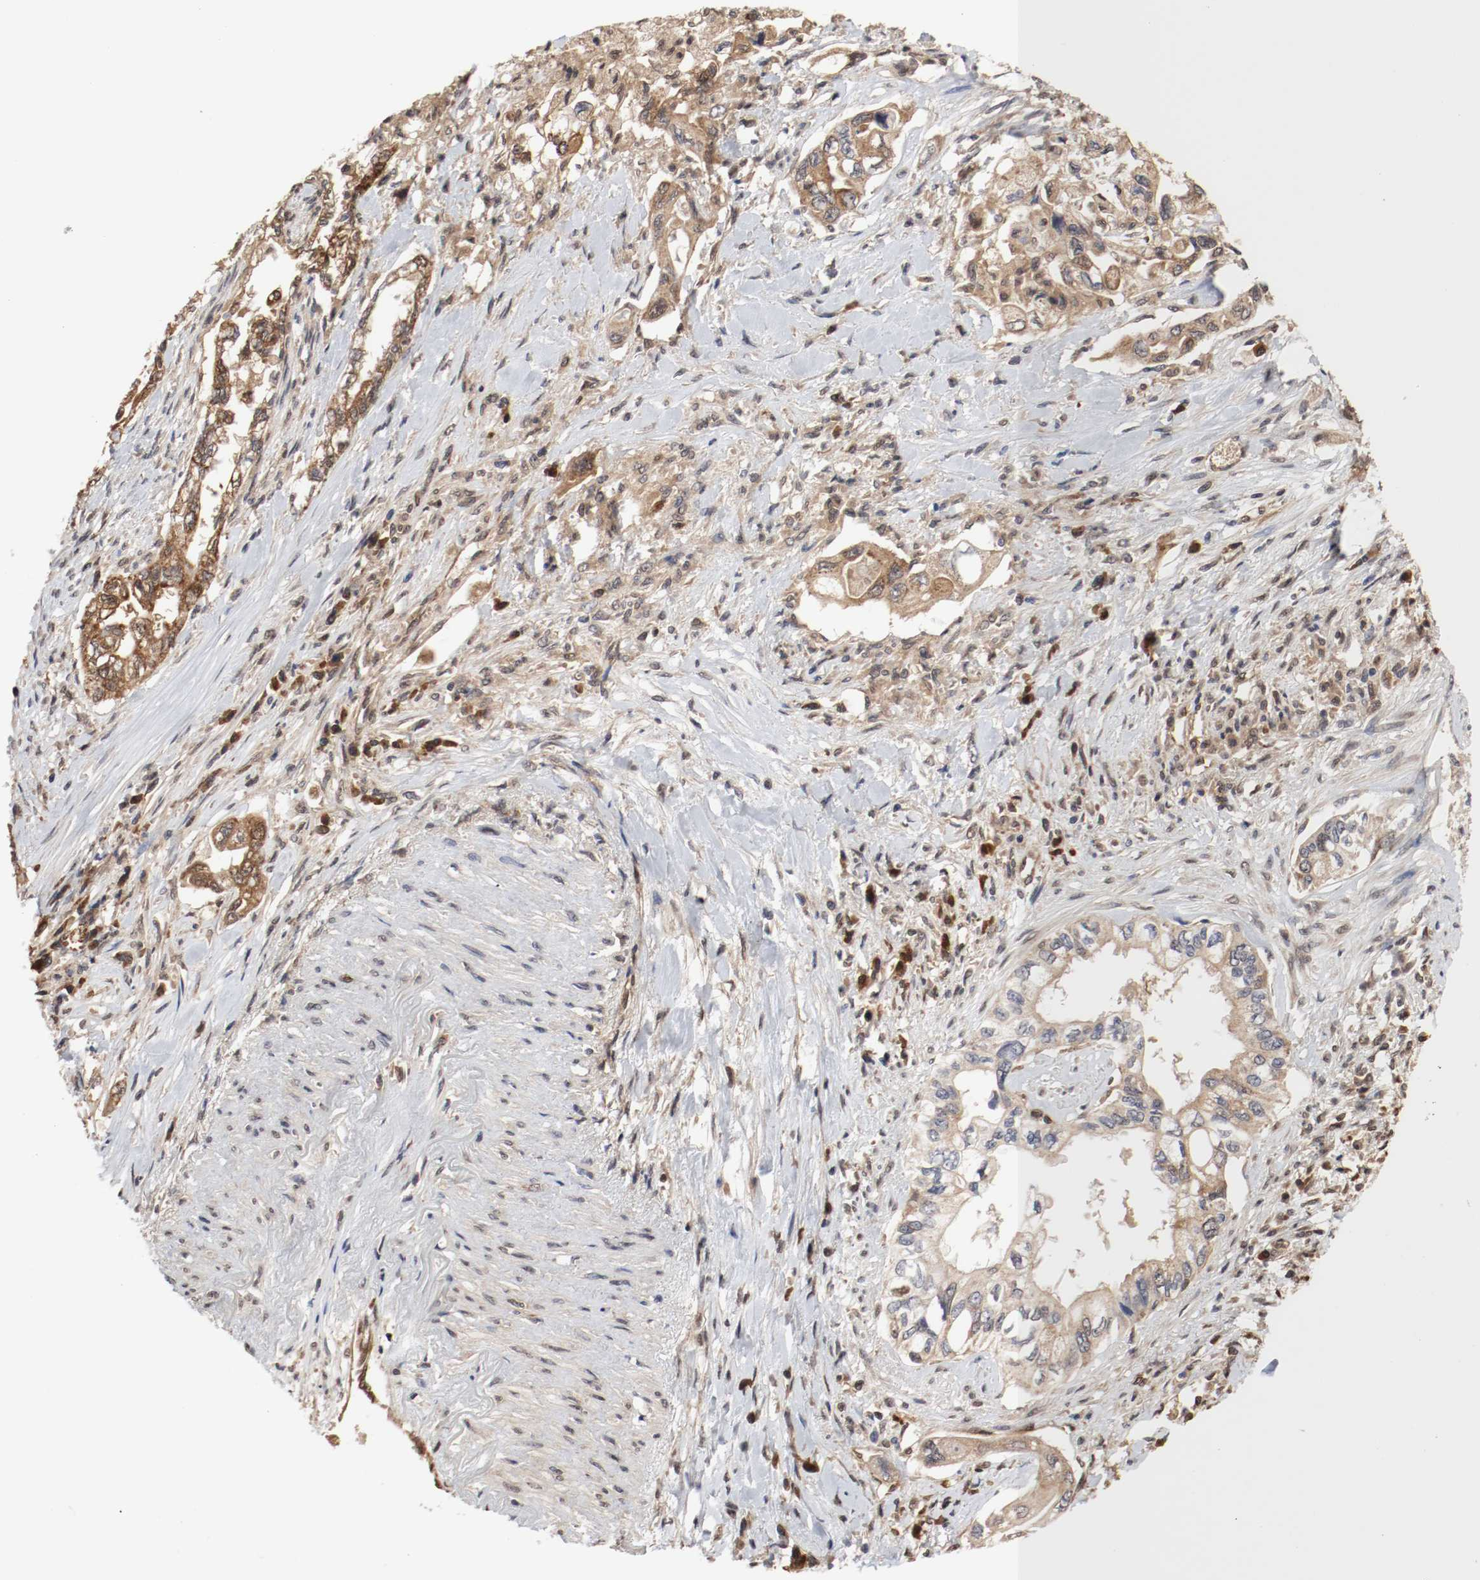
{"staining": {"intensity": "moderate", "quantity": ">75%", "location": "cytoplasmic/membranous"}, "tissue": "pancreatic cancer", "cell_type": "Tumor cells", "image_type": "cancer", "snomed": [{"axis": "morphology", "description": "Normal tissue, NOS"}, {"axis": "topography", "description": "Pancreas"}], "caption": "Moderate cytoplasmic/membranous protein staining is identified in approximately >75% of tumor cells in pancreatic cancer.", "gene": "AFG3L2", "patient": {"sex": "male", "age": 42}}